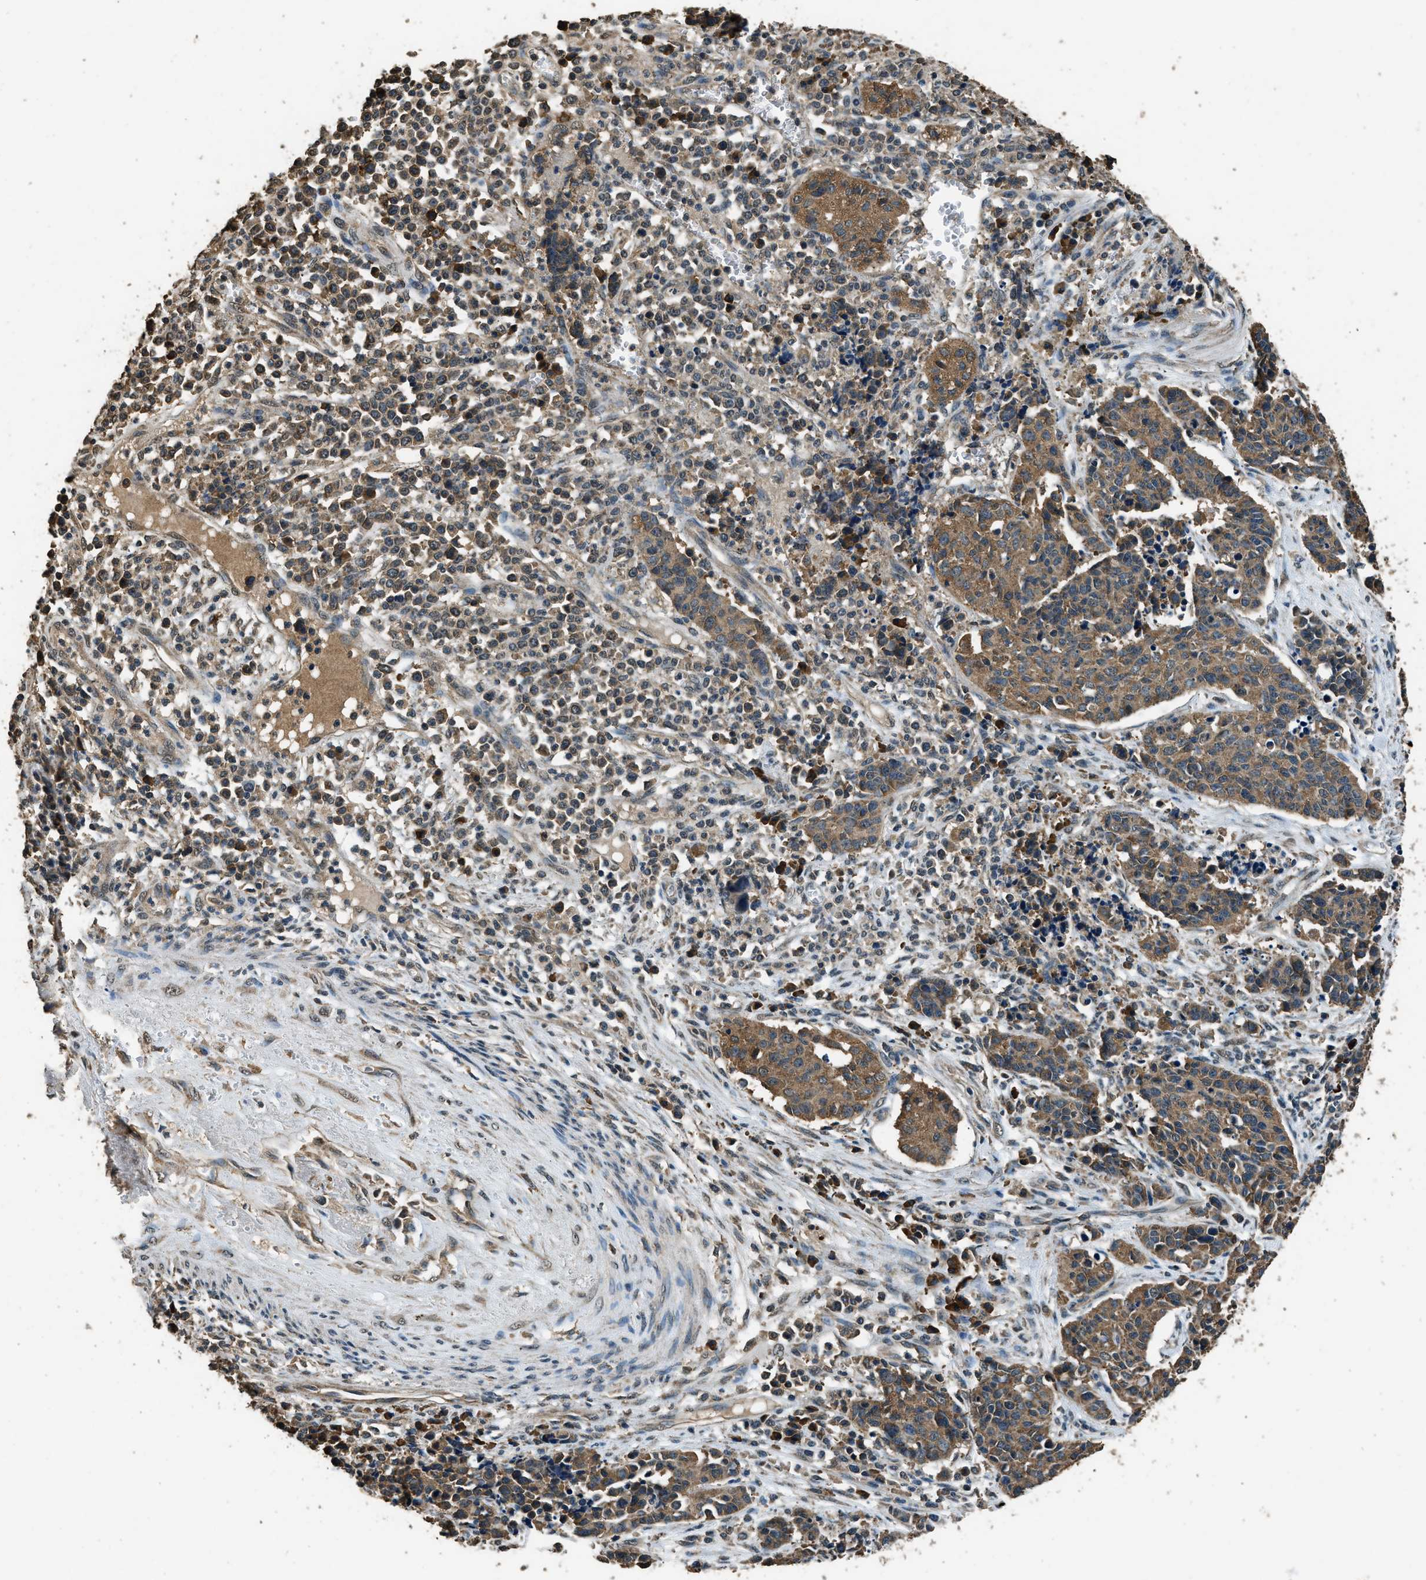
{"staining": {"intensity": "moderate", "quantity": ">75%", "location": "cytoplasmic/membranous"}, "tissue": "cervical cancer", "cell_type": "Tumor cells", "image_type": "cancer", "snomed": [{"axis": "morphology", "description": "Squamous cell carcinoma, NOS"}, {"axis": "topography", "description": "Cervix"}], "caption": "Protein staining exhibits moderate cytoplasmic/membranous expression in about >75% of tumor cells in cervical cancer. The staining was performed using DAB (3,3'-diaminobenzidine), with brown indicating positive protein expression. Nuclei are stained blue with hematoxylin.", "gene": "SALL3", "patient": {"sex": "female", "age": 35}}